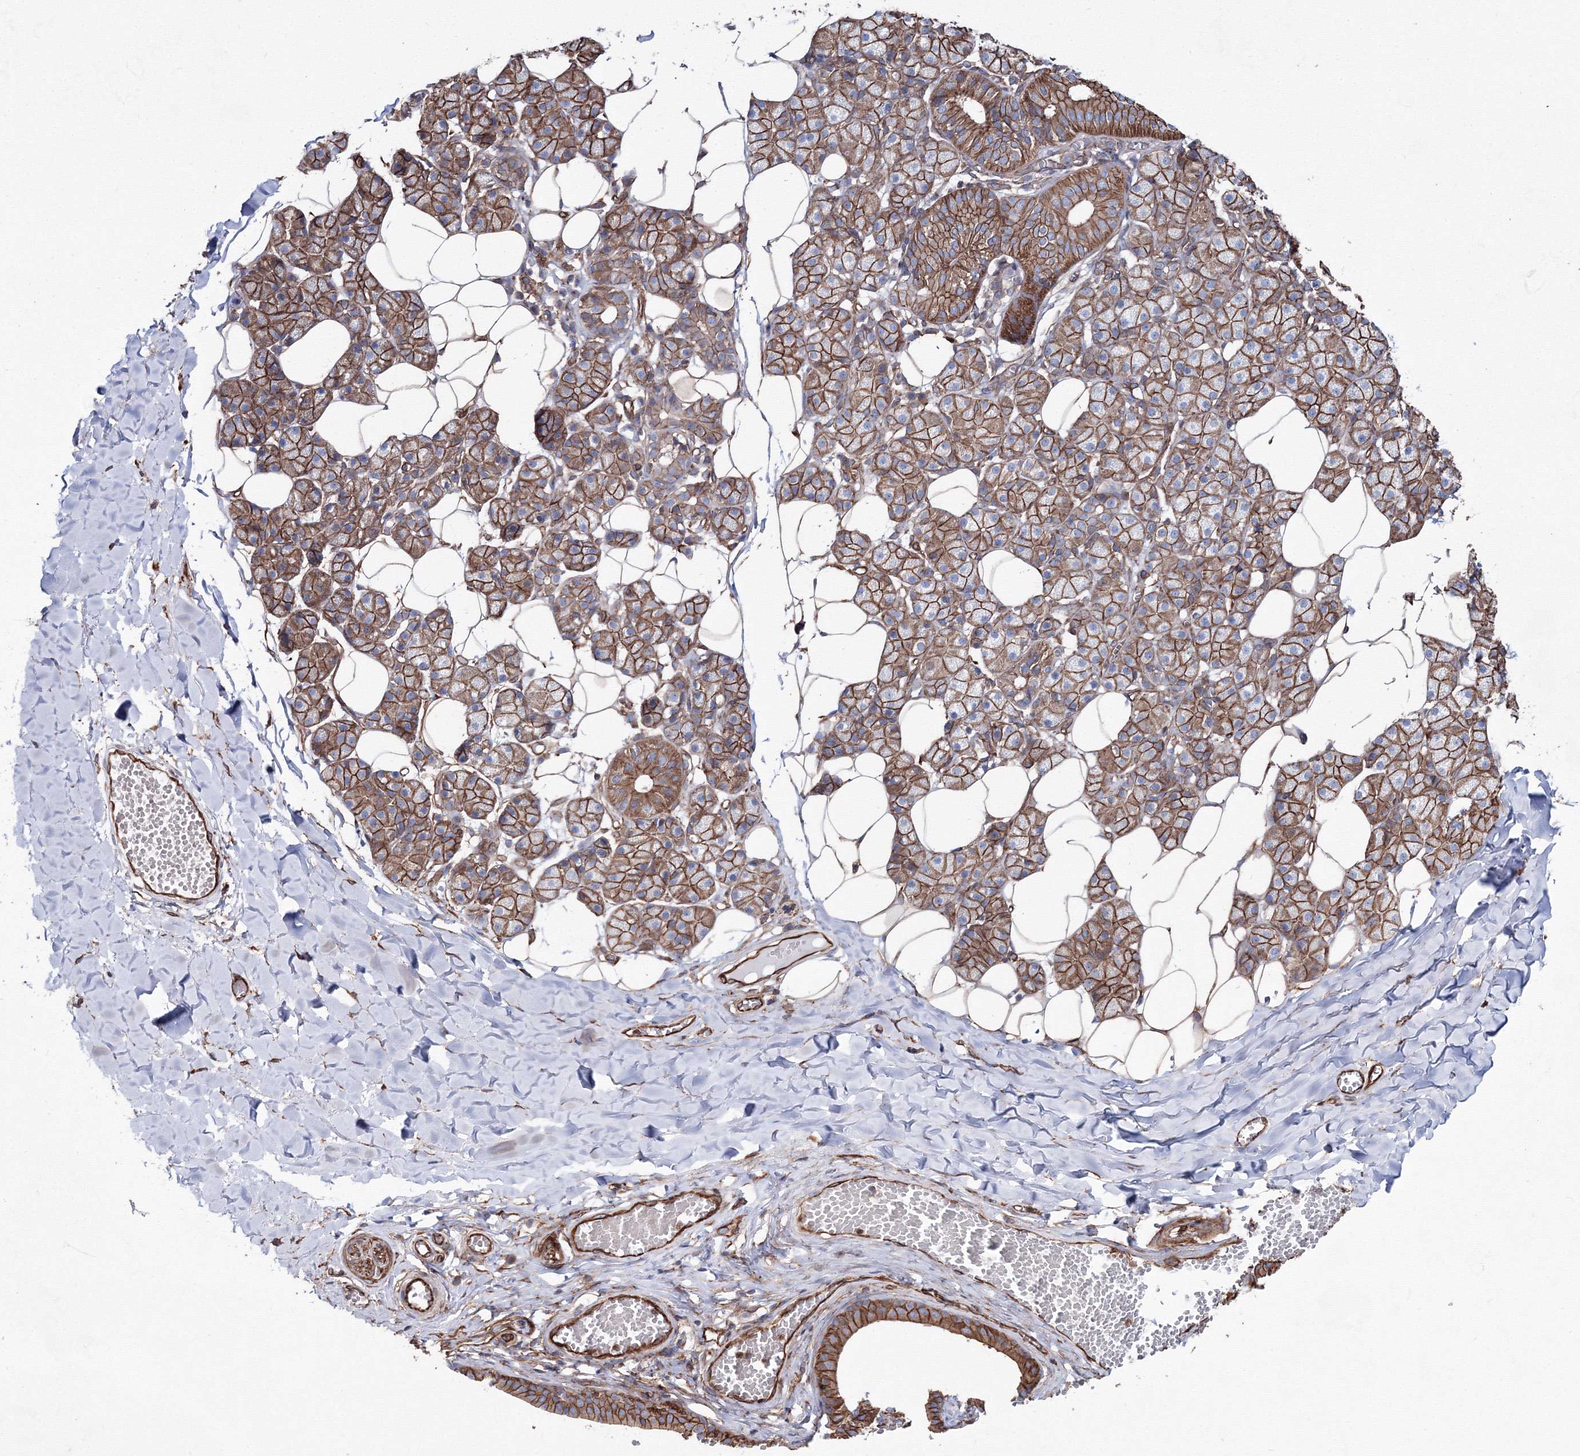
{"staining": {"intensity": "moderate", "quantity": ">75%", "location": "cytoplasmic/membranous"}, "tissue": "salivary gland", "cell_type": "Glandular cells", "image_type": "normal", "snomed": [{"axis": "morphology", "description": "Normal tissue, NOS"}, {"axis": "topography", "description": "Salivary gland"}], "caption": "The histopathology image shows immunohistochemical staining of unremarkable salivary gland. There is moderate cytoplasmic/membranous positivity is present in approximately >75% of glandular cells.", "gene": "ANKRD37", "patient": {"sex": "female", "age": 33}}